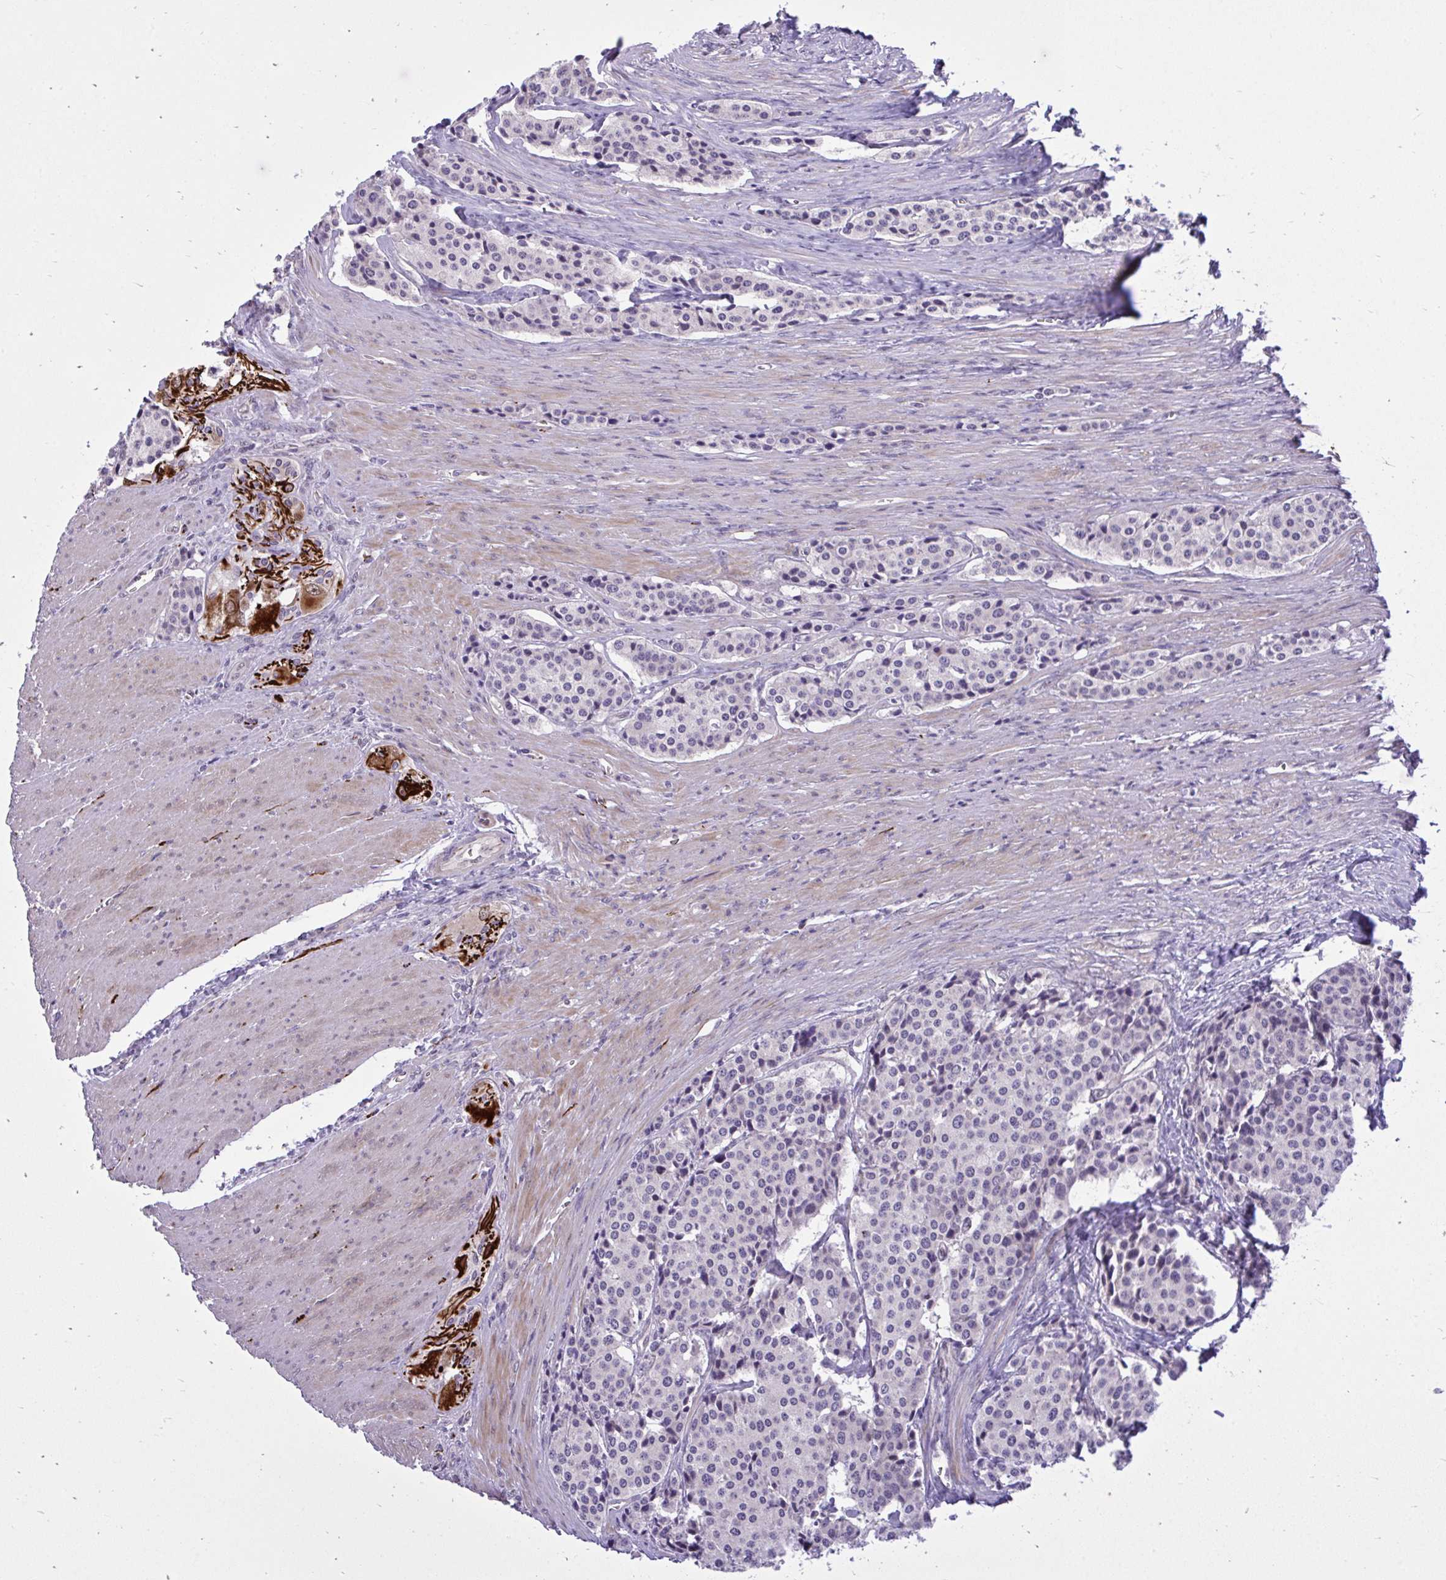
{"staining": {"intensity": "negative", "quantity": "none", "location": "none"}, "tissue": "carcinoid", "cell_type": "Tumor cells", "image_type": "cancer", "snomed": [{"axis": "morphology", "description": "Carcinoid, malignant, NOS"}, {"axis": "topography", "description": "Small intestine"}], "caption": "Tumor cells are negative for brown protein staining in carcinoid.", "gene": "HMBOX1", "patient": {"sex": "male", "age": 73}}